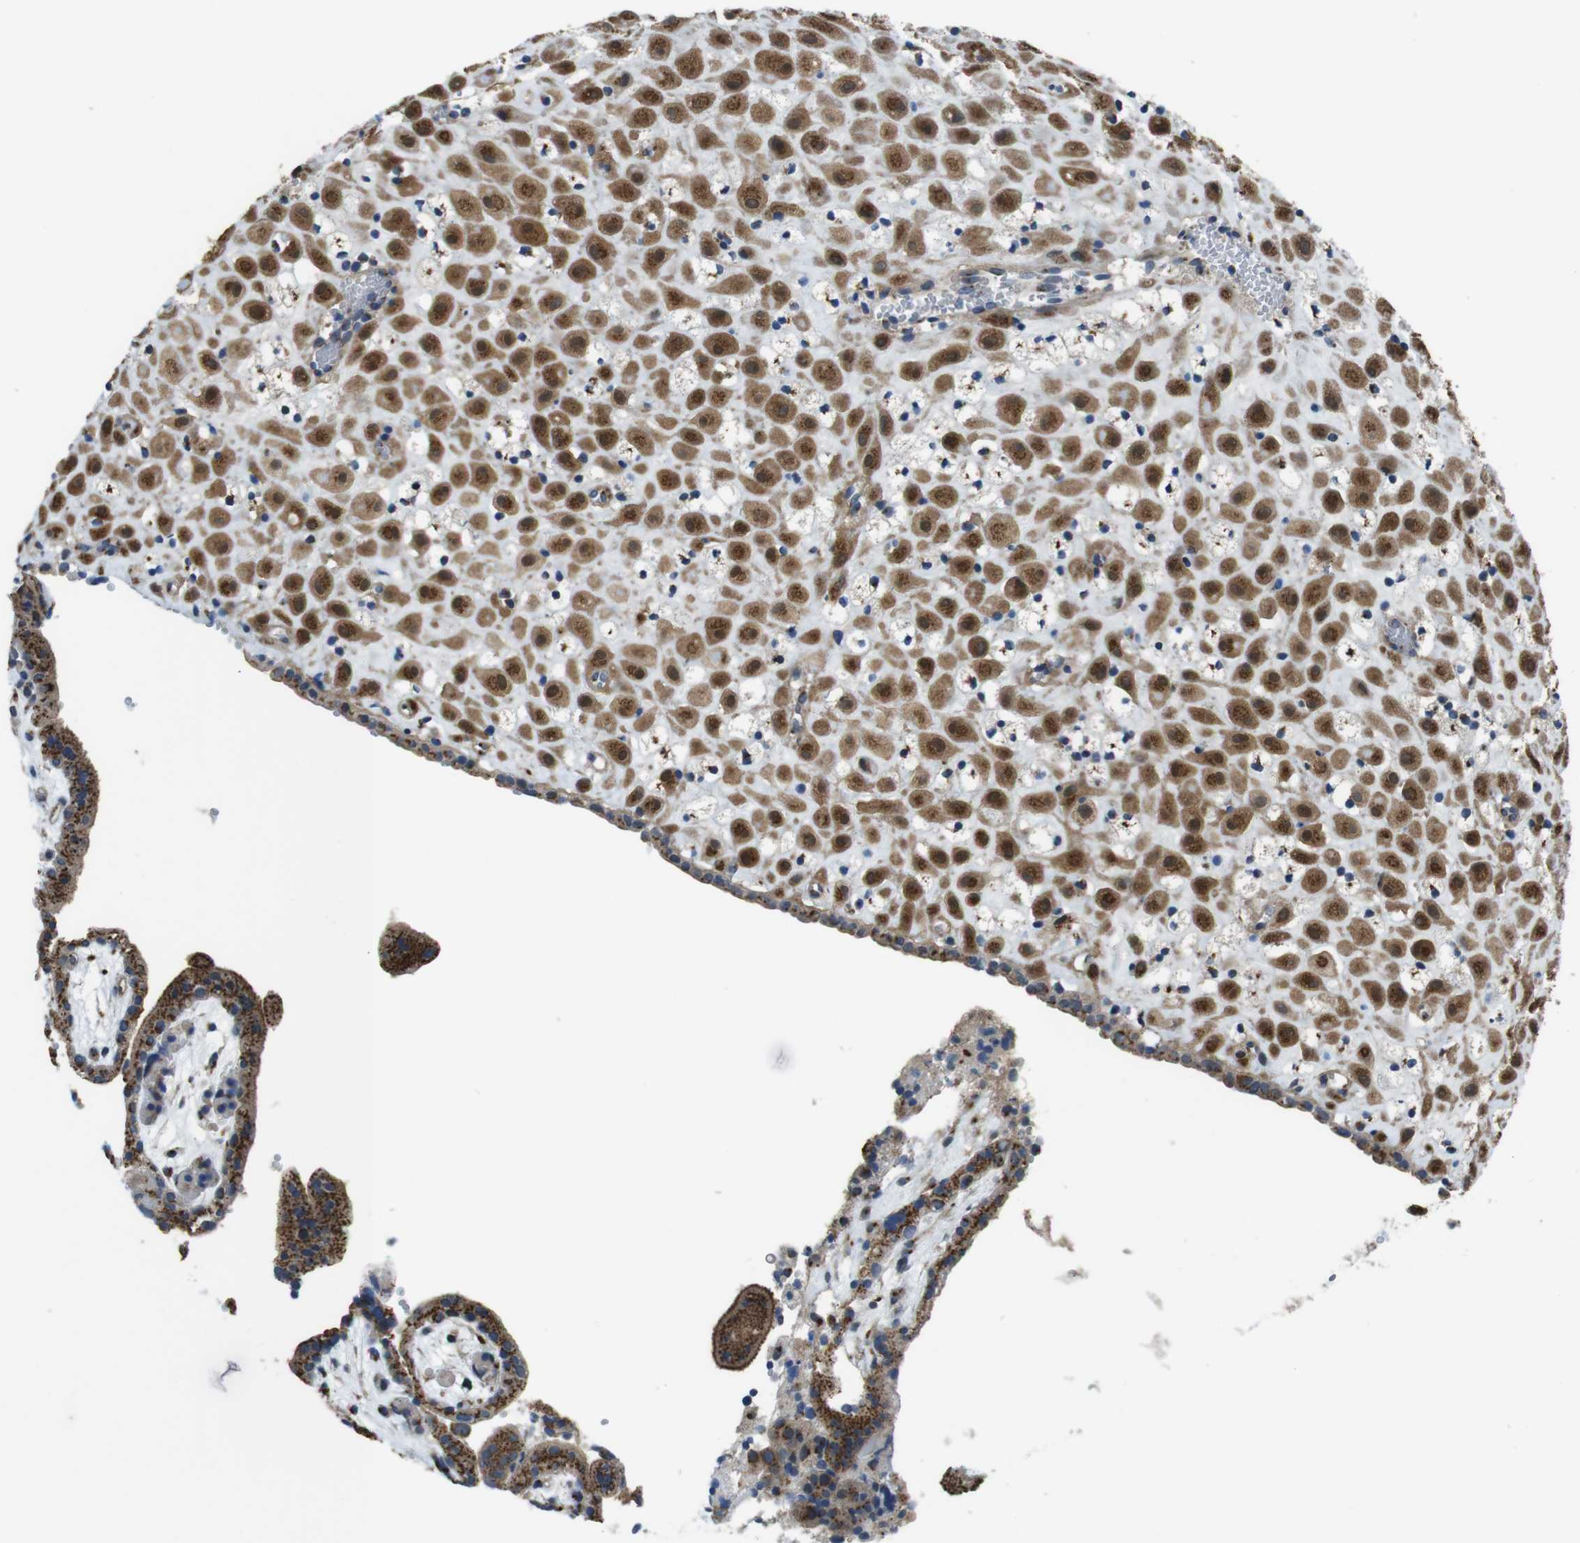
{"staining": {"intensity": "strong", "quantity": ">75%", "location": "cytoplasmic/membranous,nuclear"}, "tissue": "placenta", "cell_type": "Decidual cells", "image_type": "normal", "snomed": [{"axis": "morphology", "description": "Normal tissue, NOS"}, {"axis": "topography", "description": "Placenta"}], "caption": "Protein expression analysis of normal human placenta reveals strong cytoplasmic/membranous,nuclear staining in about >75% of decidual cells.", "gene": "RAB6A", "patient": {"sex": "female", "age": 18}}